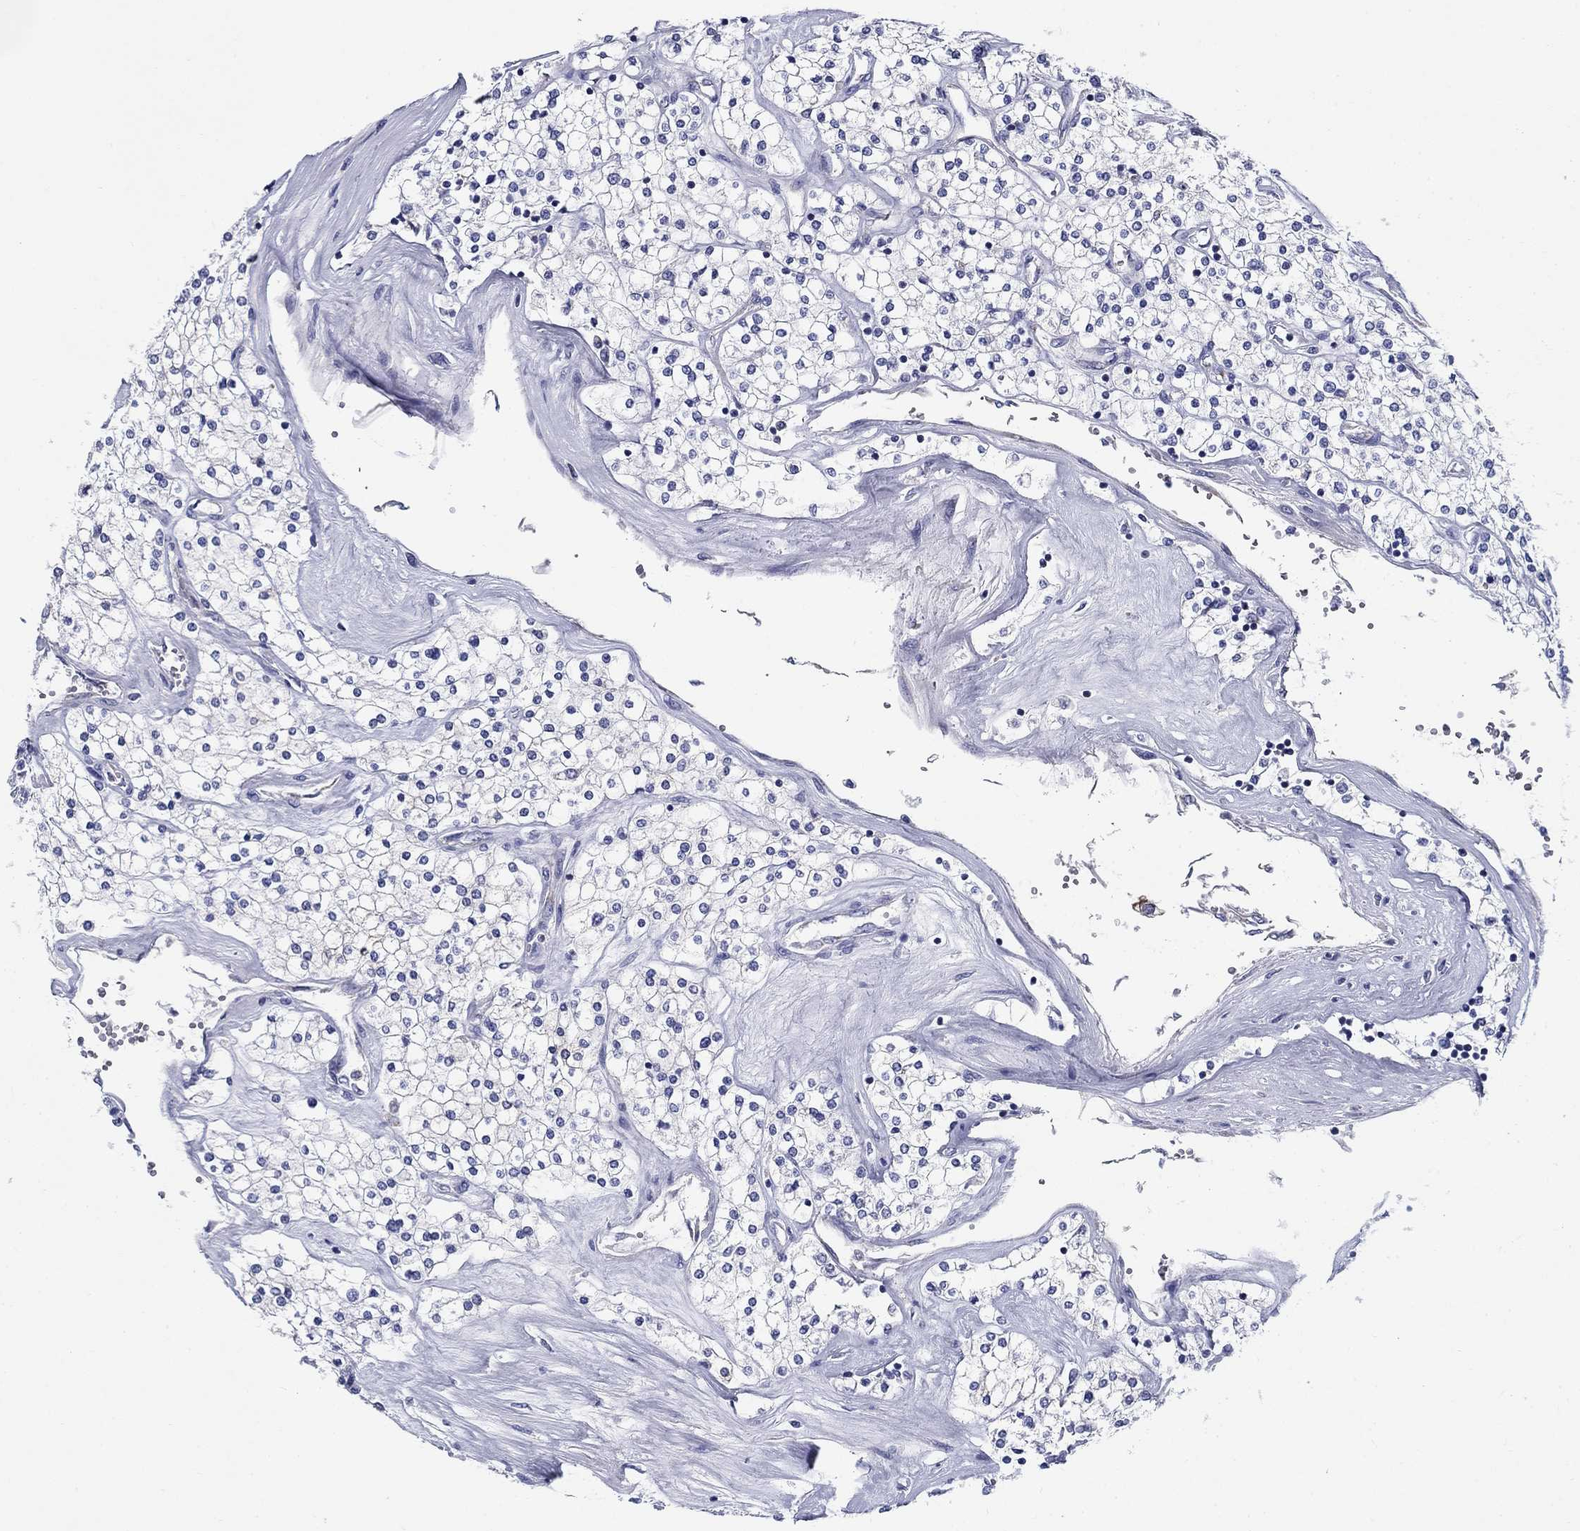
{"staining": {"intensity": "negative", "quantity": "none", "location": "none"}, "tissue": "renal cancer", "cell_type": "Tumor cells", "image_type": "cancer", "snomed": [{"axis": "morphology", "description": "Adenocarcinoma, NOS"}, {"axis": "topography", "description": "Kidney"}], "caption": "Tumor cells are negative for protein expression in human renal cancer.", "gene": "UPB1", "patient": {"sex": "male", "age": 80}}